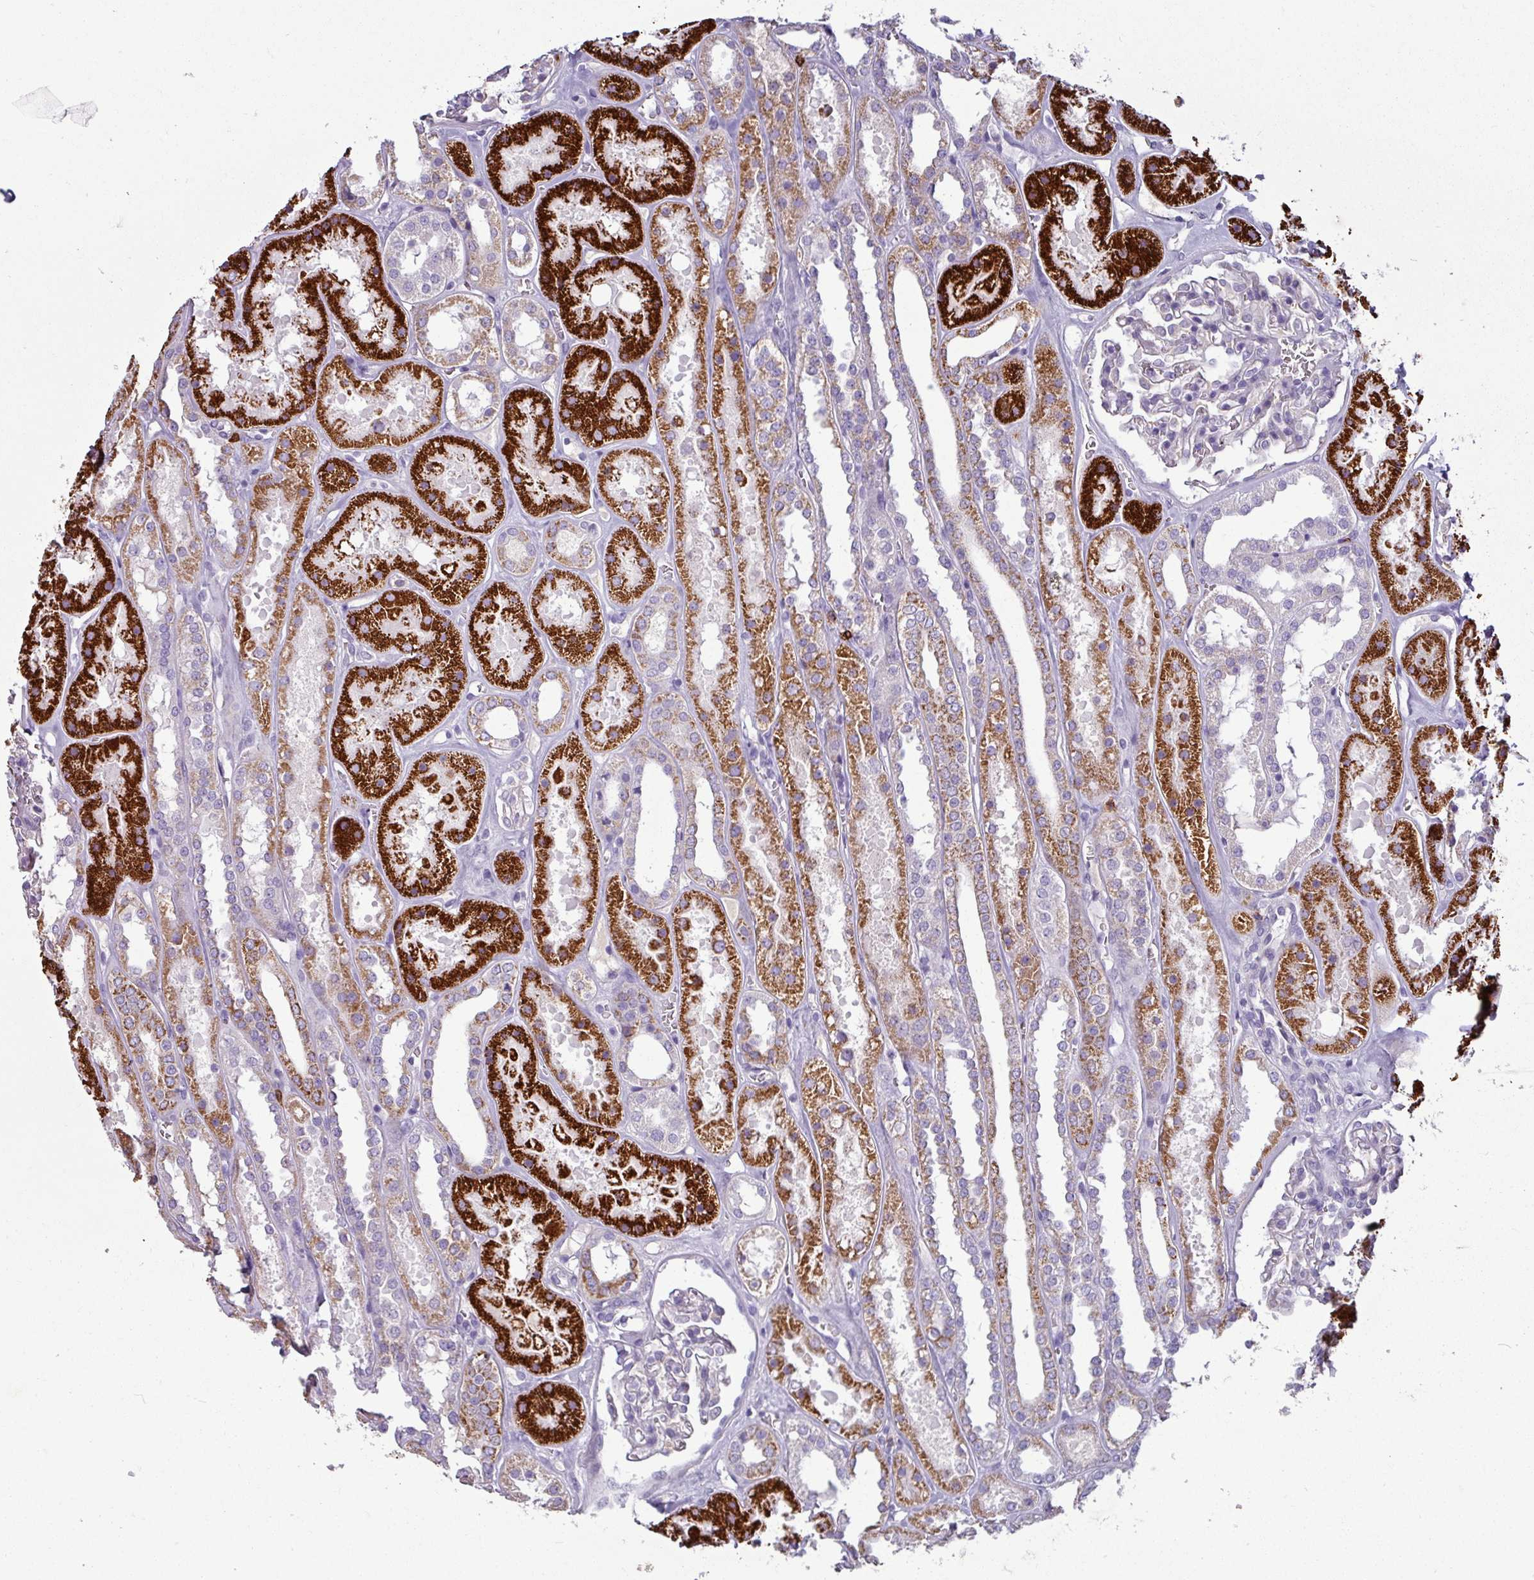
{"staining": {"intensity": "negative", "quantity": "none", "location": "none"}, "tissue": "kidney", "cell_type": "Cells in glomeruli", "image_type": "normal", "snomed": [{"axis": "morphology", "description": "Normal tissue, NOS"}, {"axis": "topography", "description": "Kidney"}], "caption": "This is a image of immunohistochemistry (IHC) staining of unremarkable kidney, which shows no staining in cells in glomeruli. The staining is performed using DAB brown chromogen with nuclei counter-stained in using hematoxylin.", "gene": "CD8A", "patient": {"sex": "female", "age": 41}}